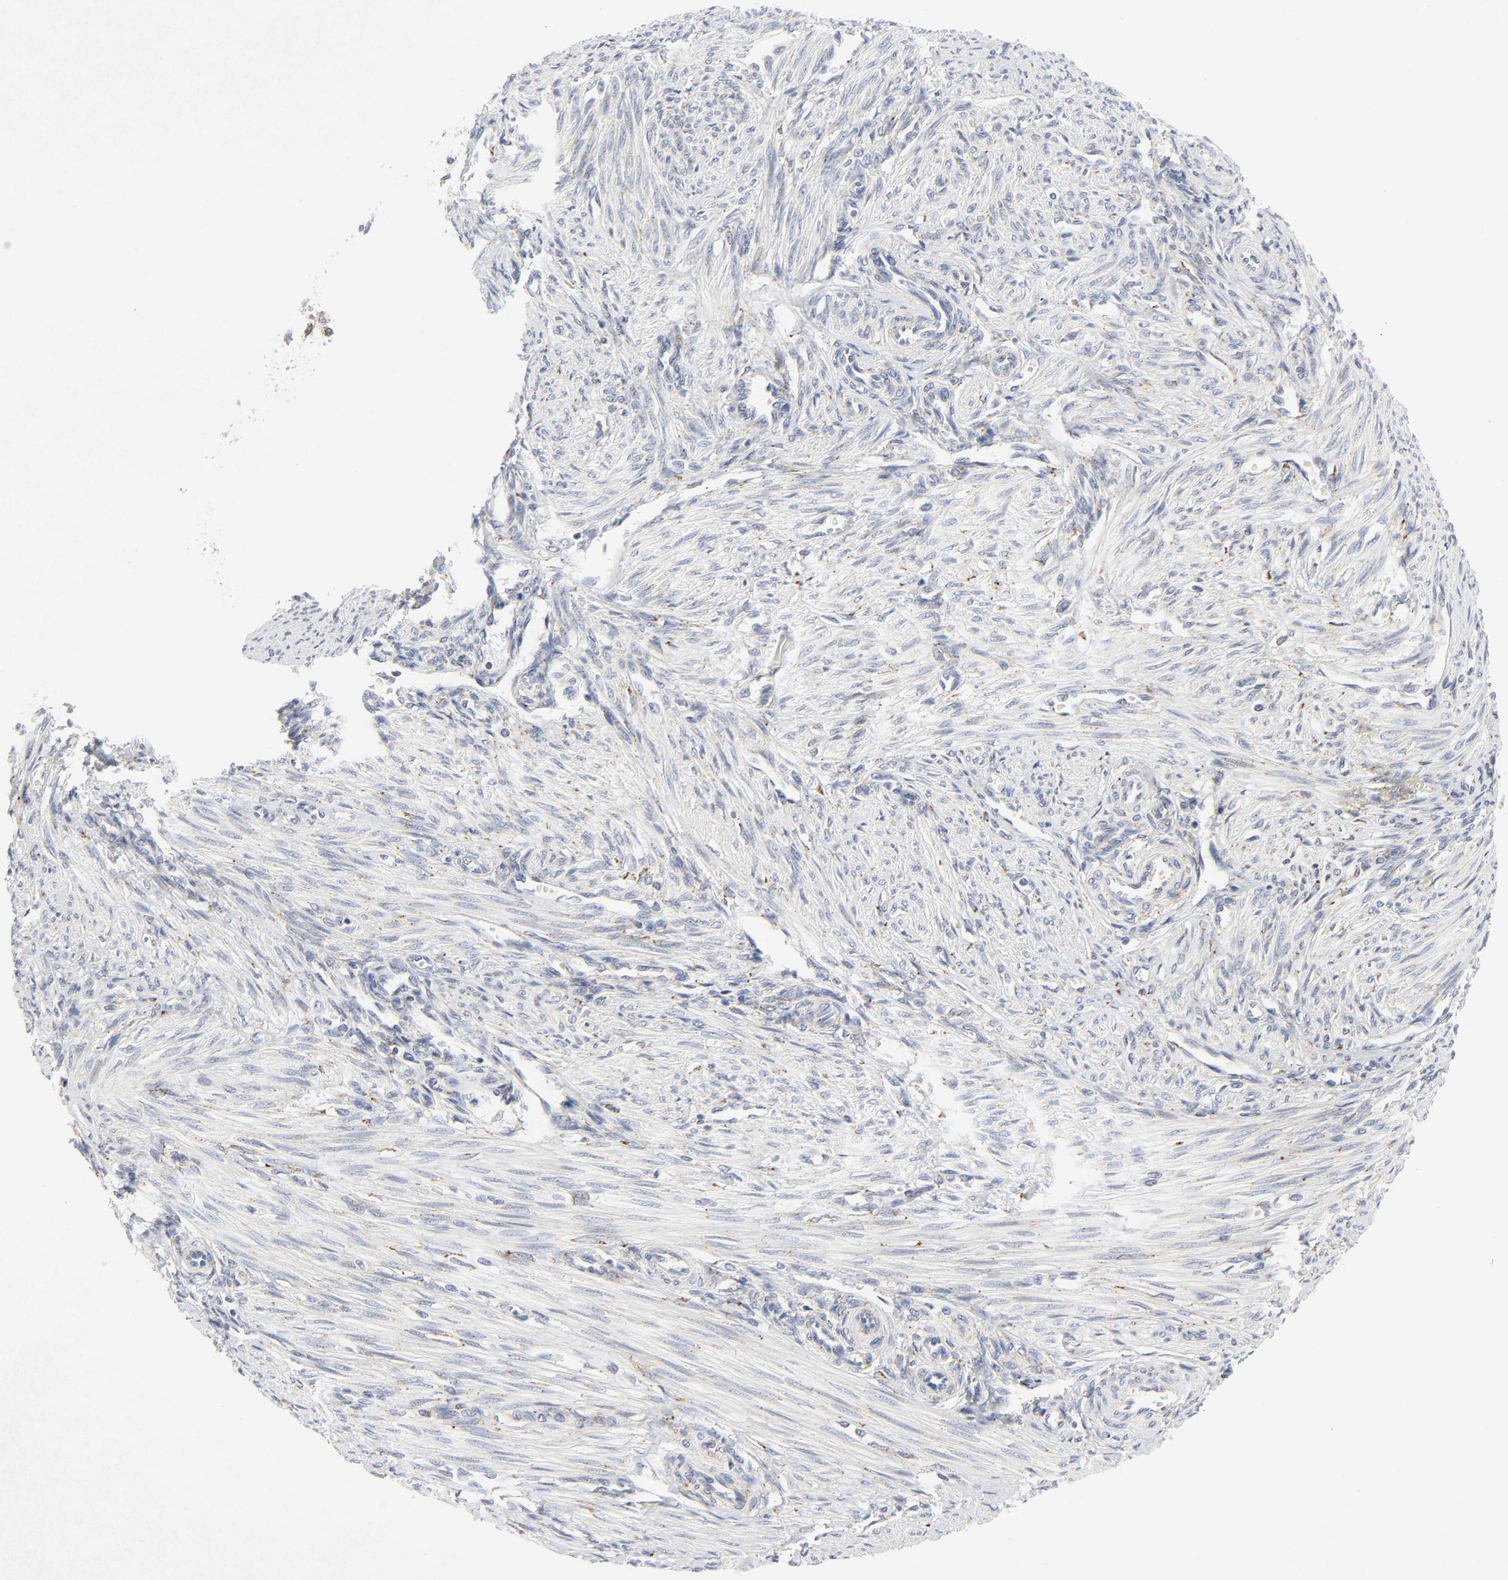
{"staining": {"intensity": "weak", "quantity": ">75%", "location": "cytoplasmic/membranous"}, "tissue": "endometrium", "cell_type": "Cells in endometrial stroma", "image_type": "normal", "snomed": [{"axis": "morphology", "description": "Normal tissue, NOS"}, {"axis": "topography", "description": "Endometrium"}], "caption": "A low amount of weak cytoplasmic/membranous positivity is present in about >75% of cells in endometrial stroma in unremarkable endometrium.", "gene": "LRP6", "patient": {"sex": "female", "age": 27}}